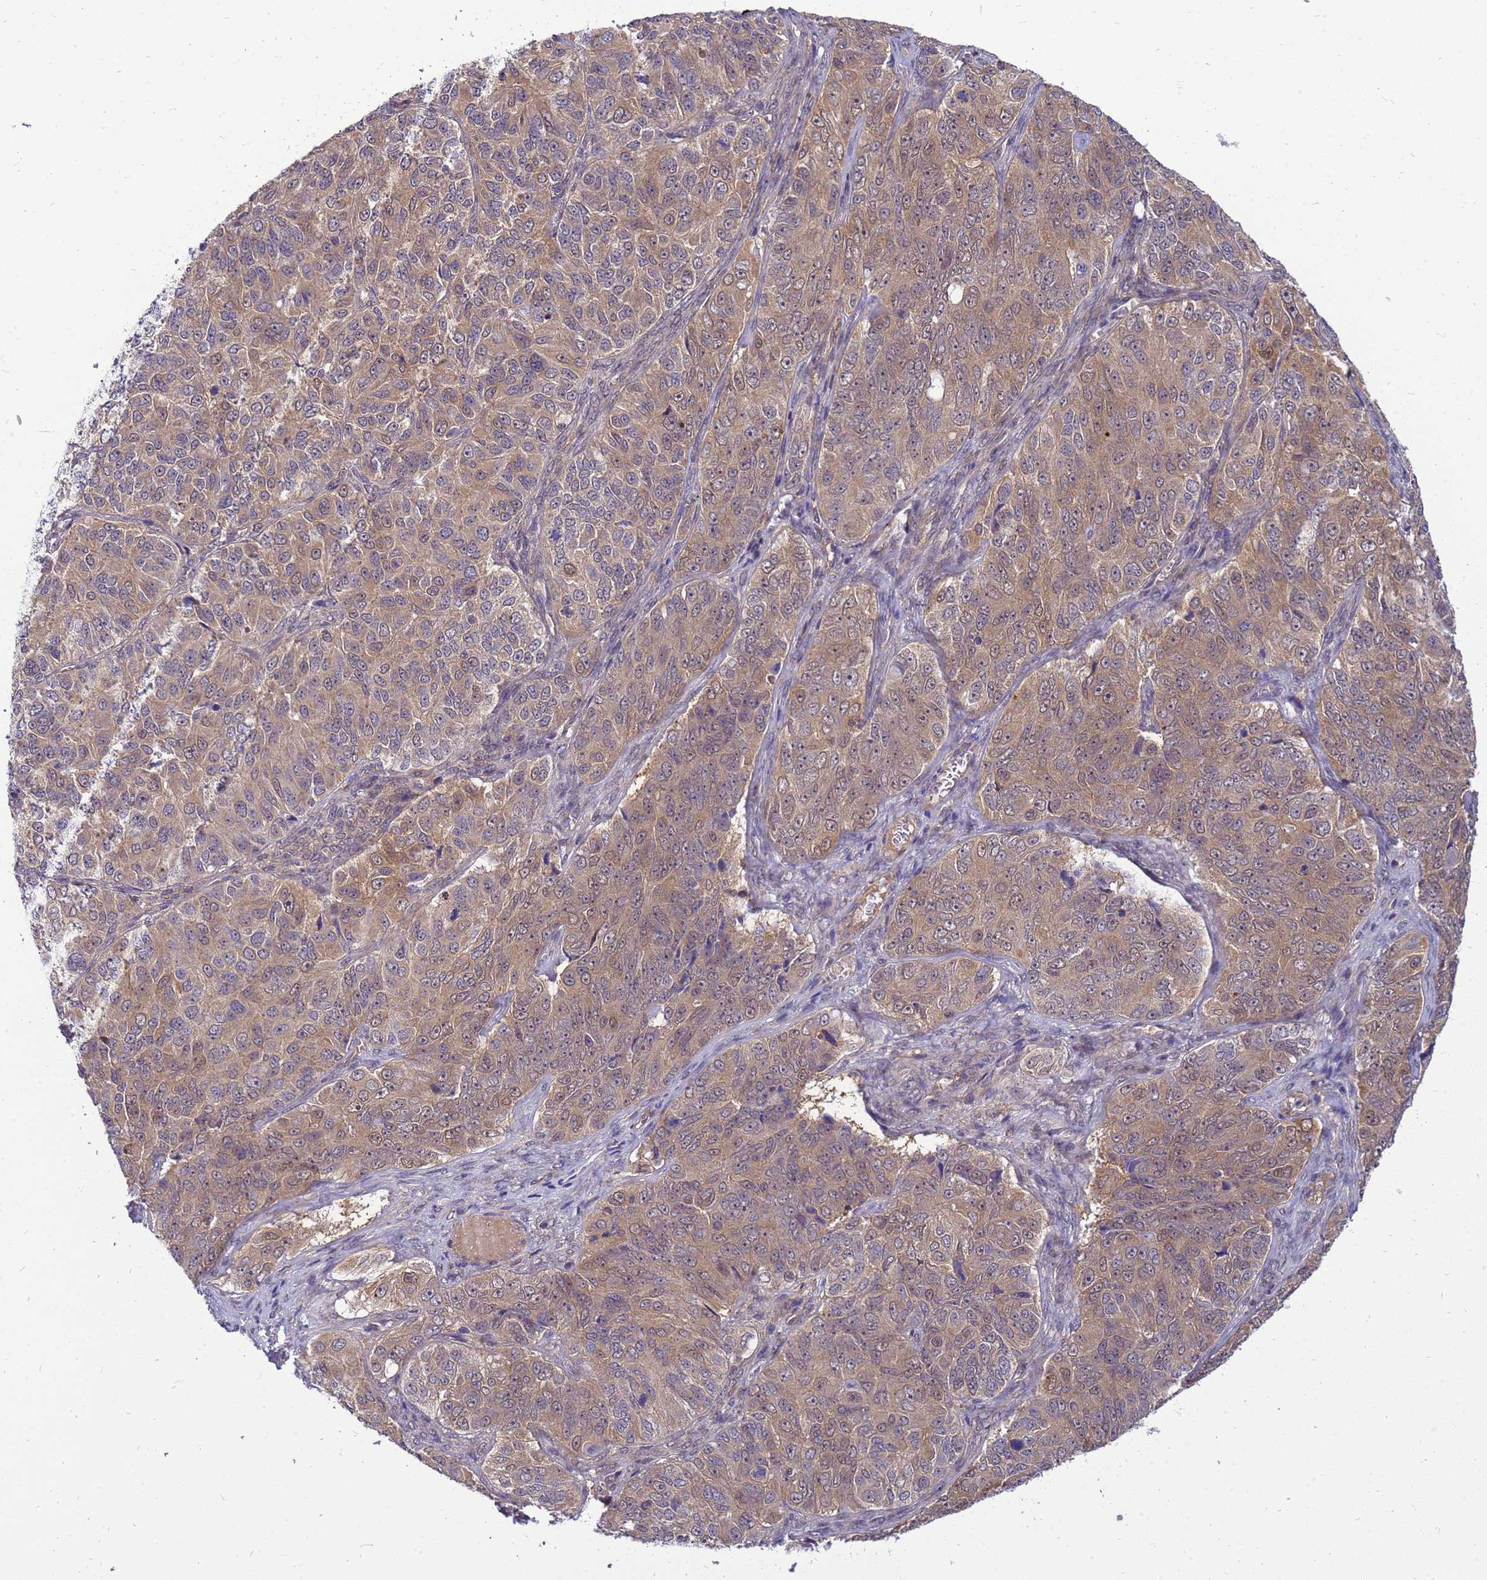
{"staining": {"intensity": "moderate", "quantity": ">75%", "location": "cytoplasmic/membranous"}, "tissue": "ovarian cancer", "cell_type": "Tumor cells", "image_type": "cancer", "snomed": [{"axis": "morphology", "description": "Carcinoma, endometroid"}, {"axis": "topography", "description": "Ovary"}], "caption": "This is a photomicrograph of IHC staining of ovarian cancer, which shows moderate positivity in the cytoplasmic/membranous of tumor cells.", "gene": "ENOPH1", "patient": {"sex": "female", "age": 51}}